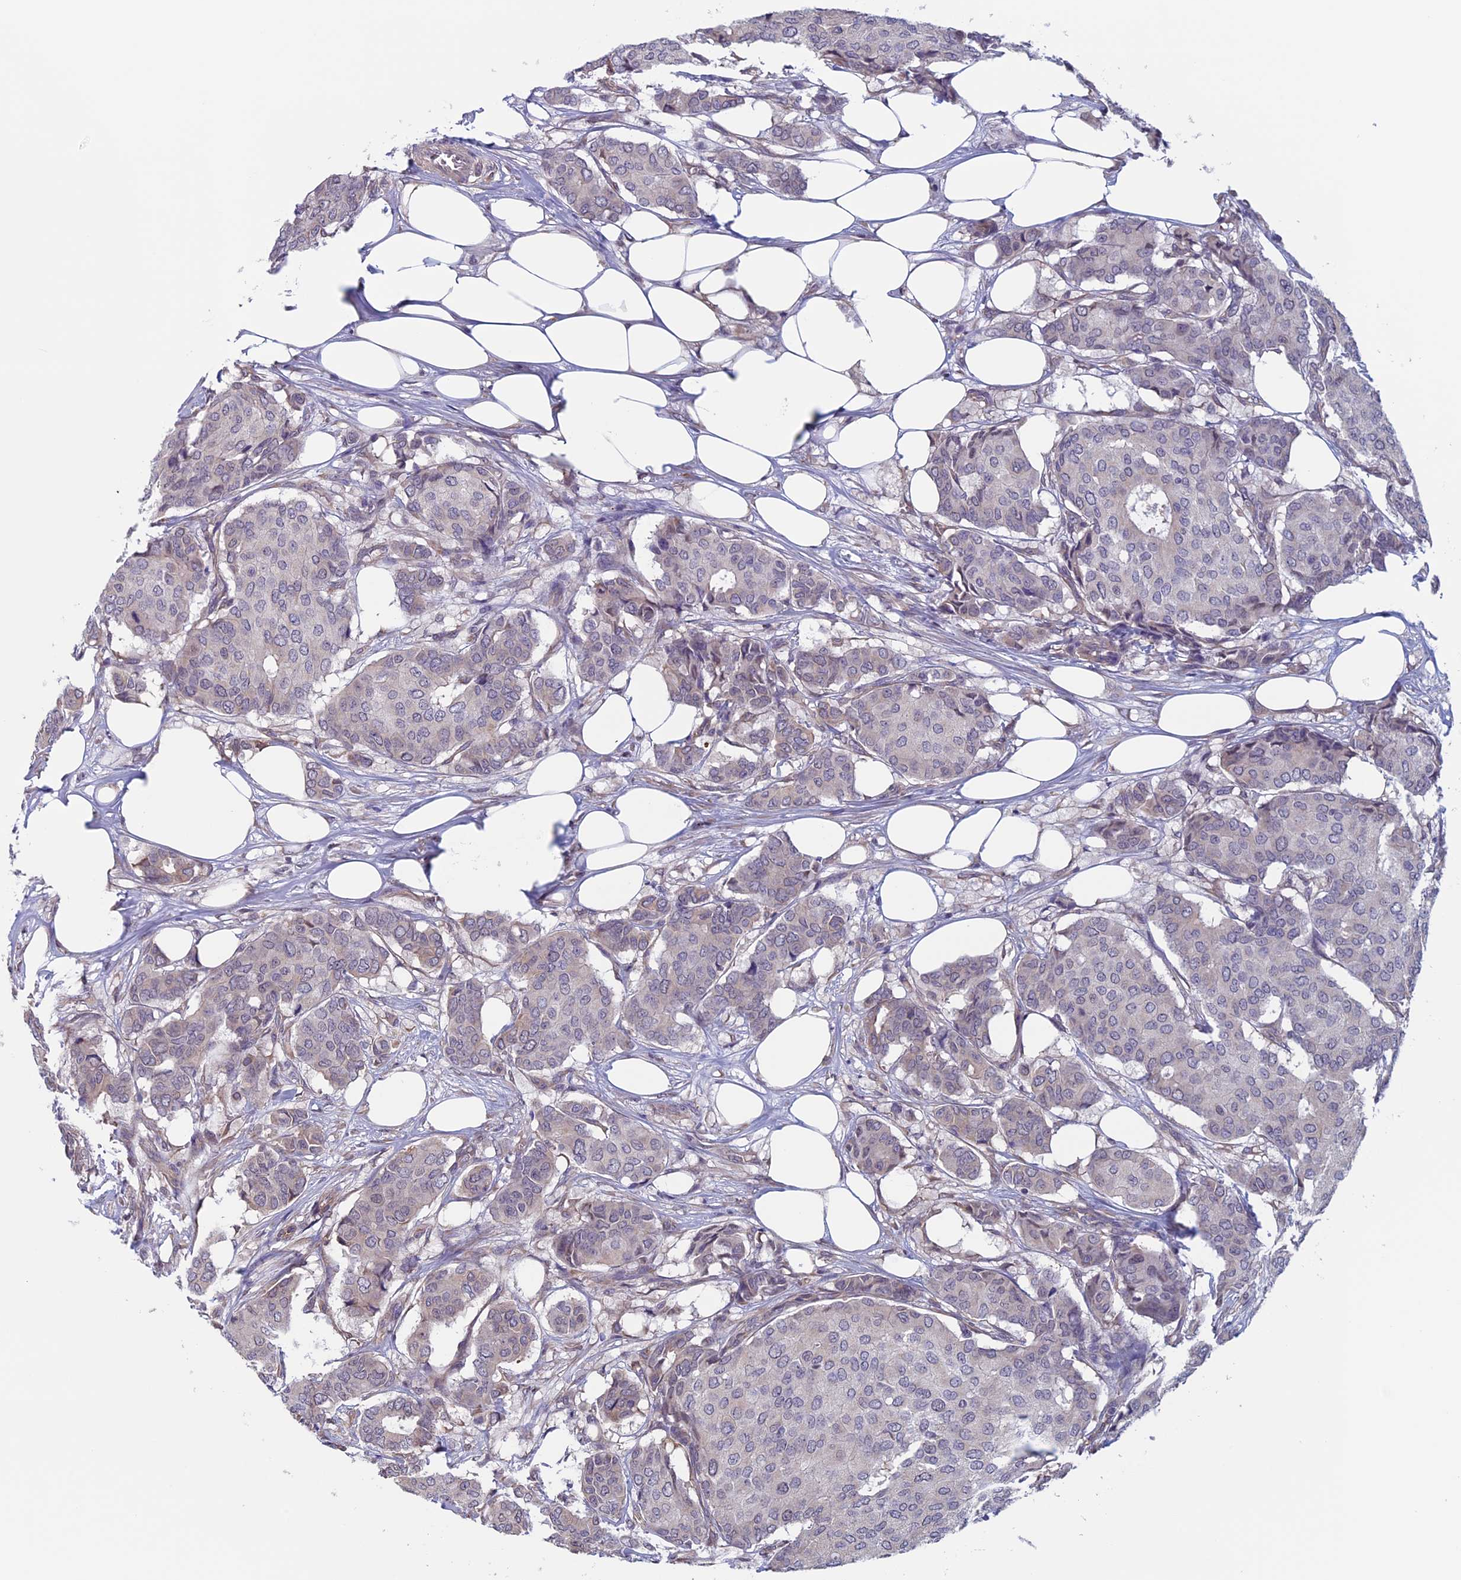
{"staining": {"intensity": "weak", "quantity": "<25%", "location": "cytoplasmic/membranous,nuclear"}, "tissue": "breast cancer", "cell_type": "Tumor cells", "image_type": "cancer", "snomed": [{"axis": "morphology", "description": "Duct carcinoma"}, {"axis": "topography", "description": "Breast"}], "caption": "Histopathology image shows no protein expression in tumor cells of intraductal carcinoma (breast) tissue.", "gene": "SLC1A6", "patient": {"sex": "female", "age": 75}}